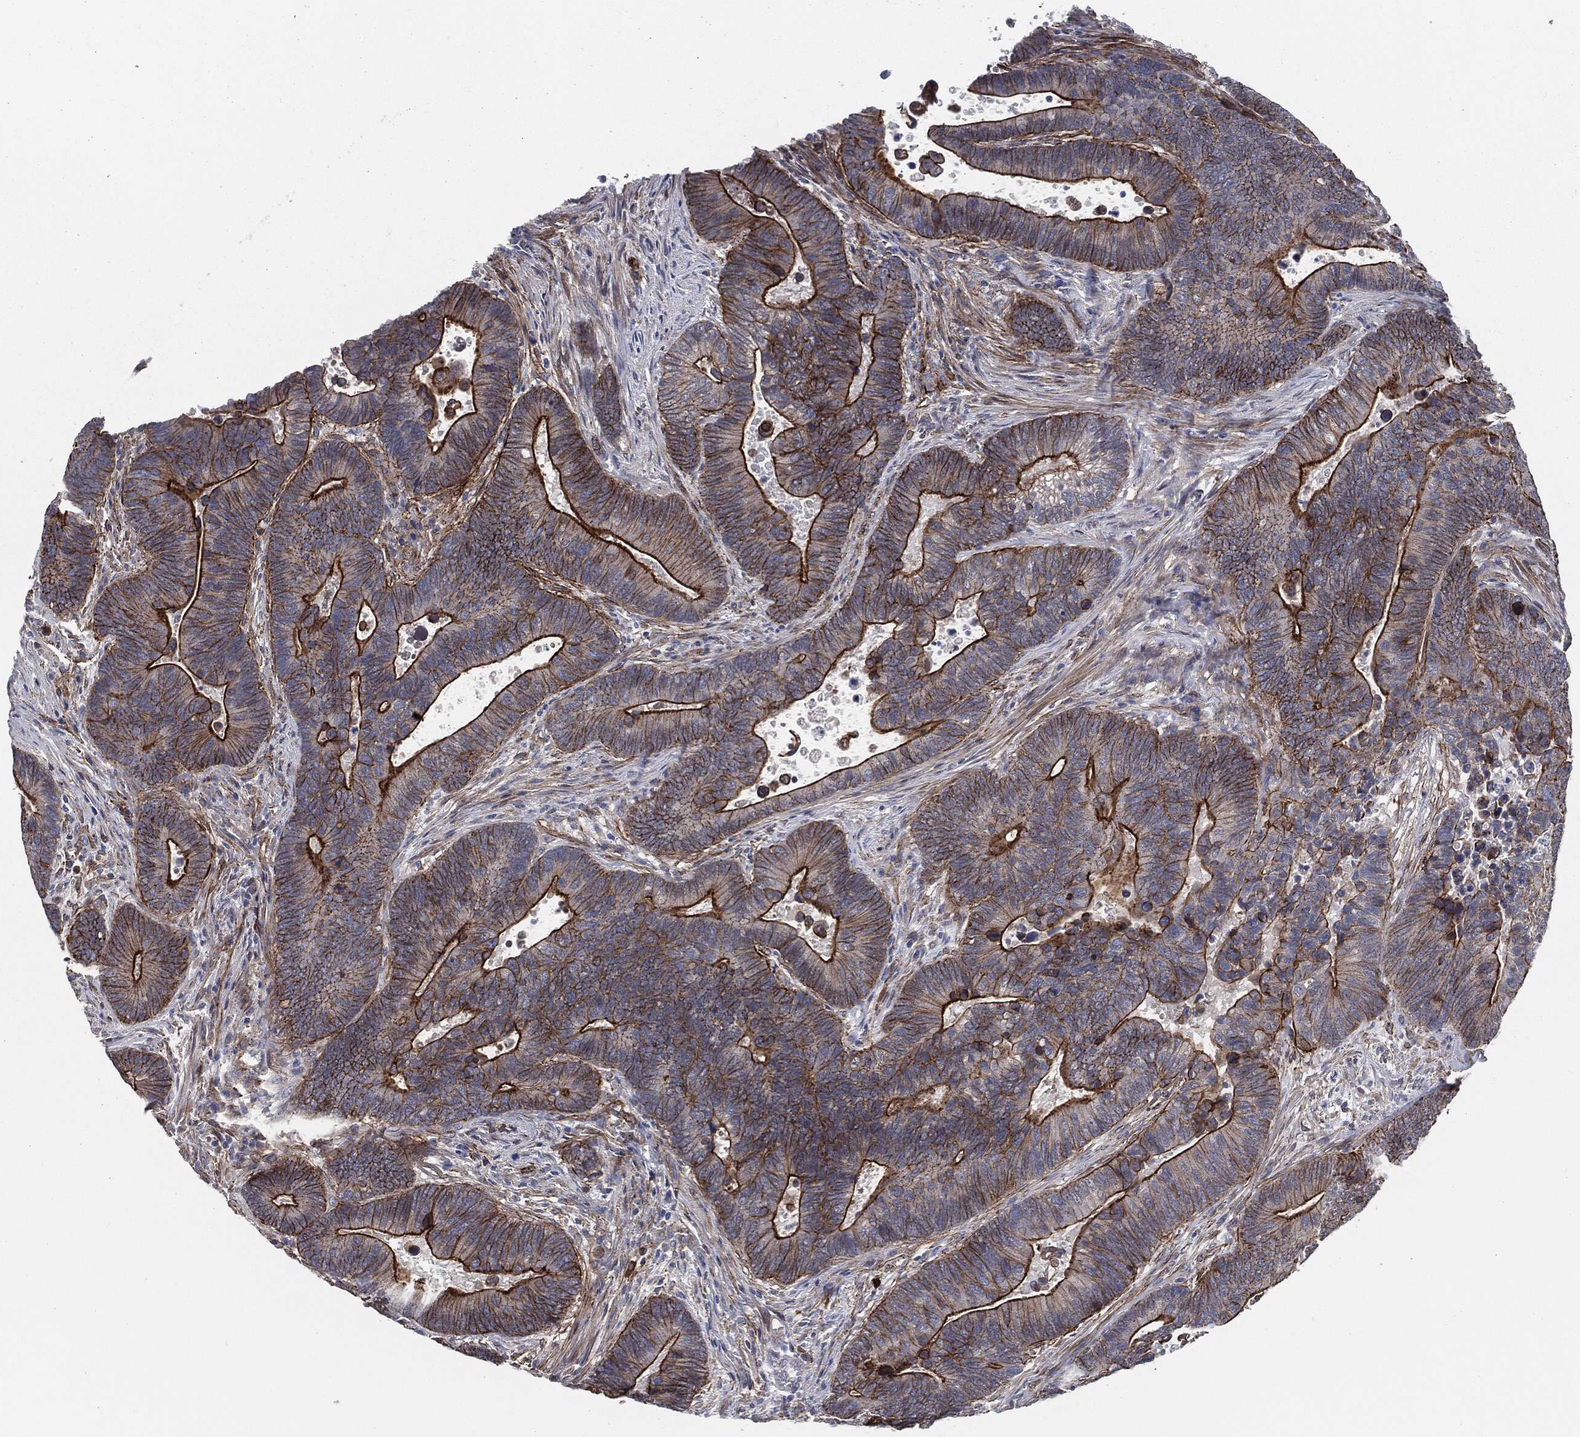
{"staining": {"intensity": "strong", "quantity": "25%-75%", "location": "cytoplasmic/membranous"}, "tissue": "colorectal cancer", "cell_type": "Tumor cells", "image_type": "cancer", "snomed": [{"axis": "morphology", "description": "Adenocarcinoma, NOS"}, {"axis": "topography", "description": "Colon"}], "caption": "Immunohistochemical staining of human colorectal cancer (adenocarcinoma) demonstrates high levels of strong cytoplasmic/membranous protein expression in approximately 25%-75% of tumor cells. (Stains: DAB in brown, nuclei in blue, Microscopy: brightfield microscopy at high magnification).", "gene": "SVIL", "patient": {"sex": "male", "age": 75}}